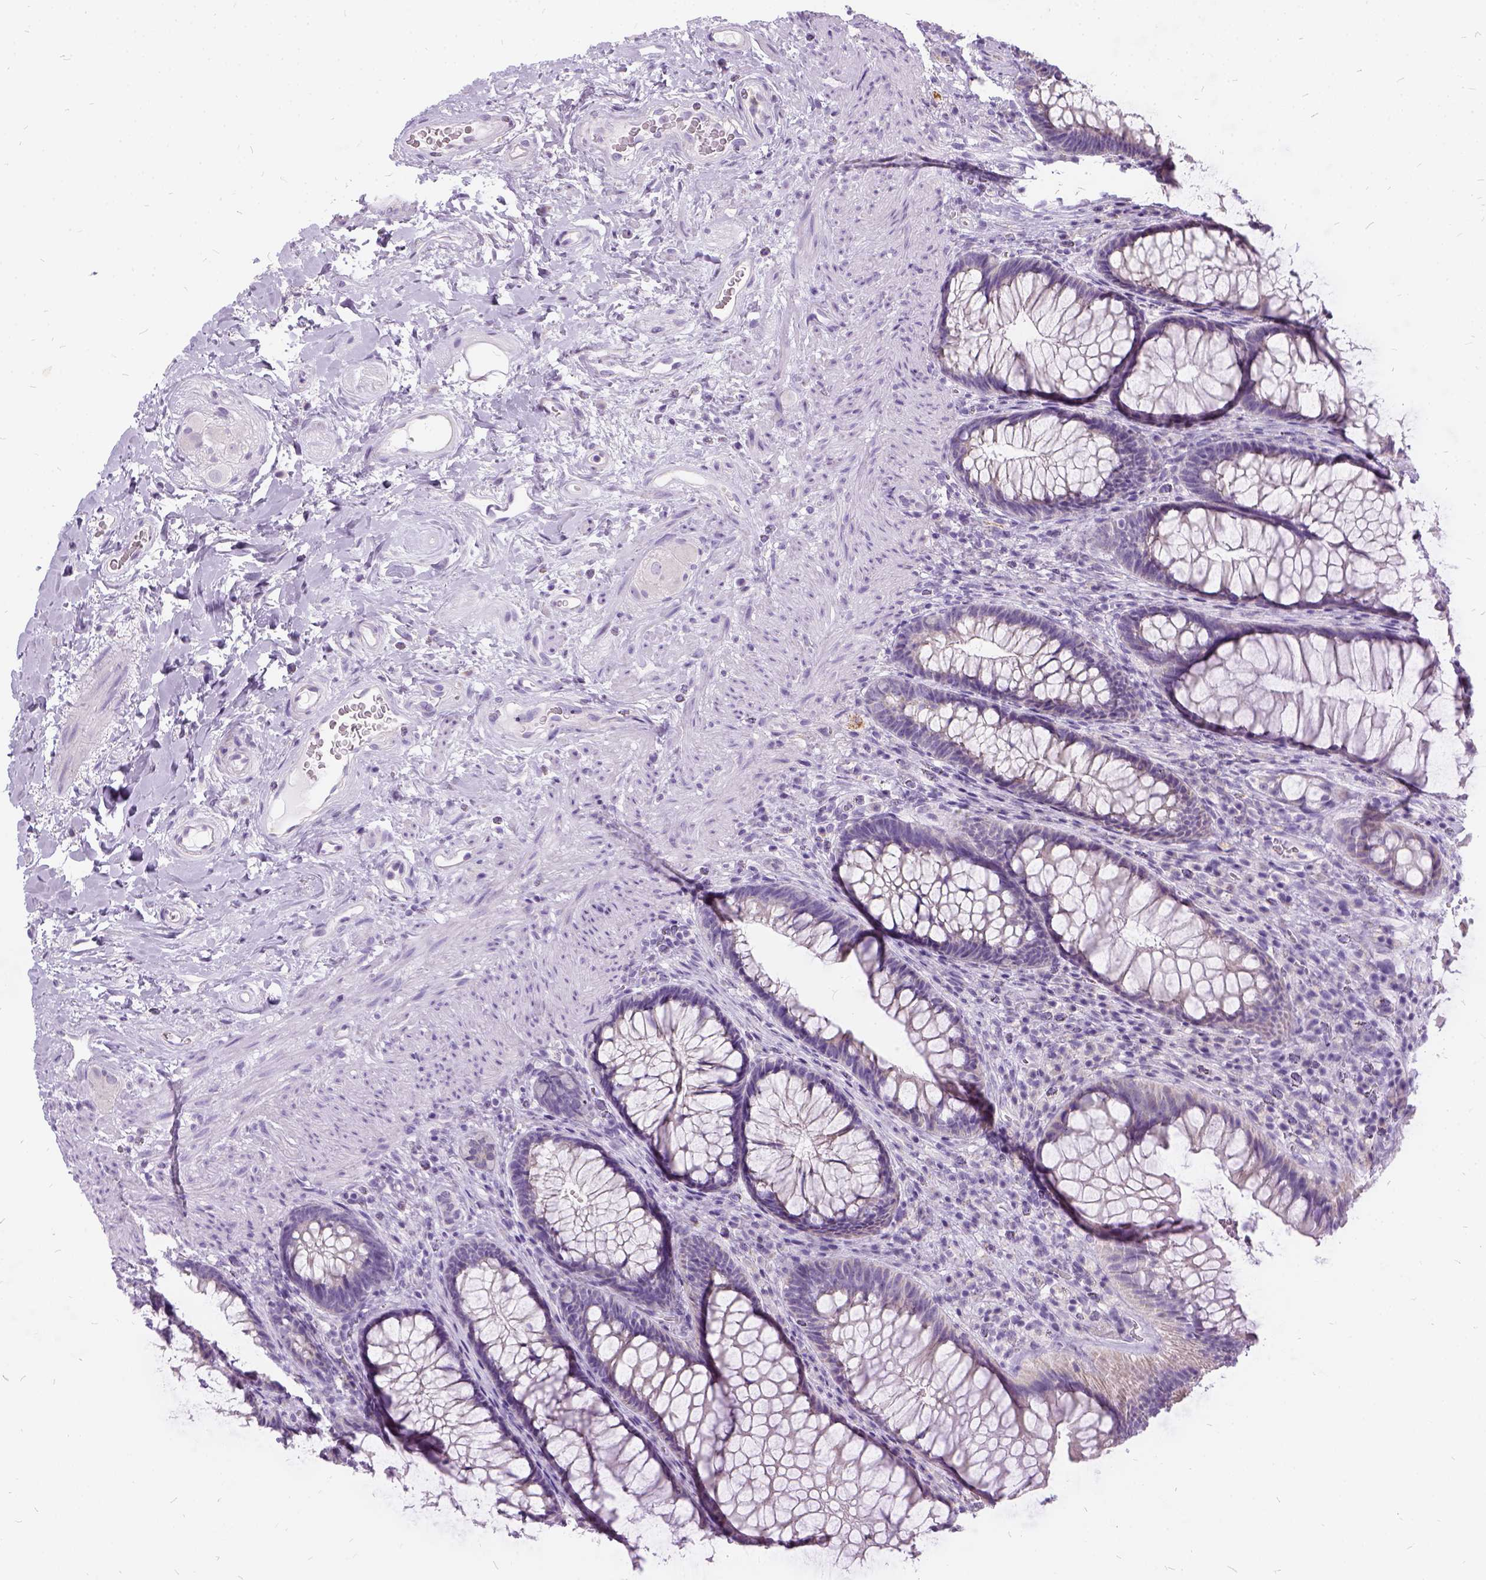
{"staining": {"intensity": "negative", "quantity": "none", "location": "none"}, "tissue": "rectum", "cell_type": "Glandular cells", "image_type": "normal", "snomed": [{"axis": "morphology", "description": "Normal tissue, NOS"}, {"axis": "topography", "description": "Smooth muscle"}, {"axis": "topography", "description": "Rectum"}], "caption": "IHC image of benign rectum stained for a protein (brown), which demonstrates no staining in glandular cells.", "gene": "FDX1", "patient": {"sex": "male", "age": 53}}